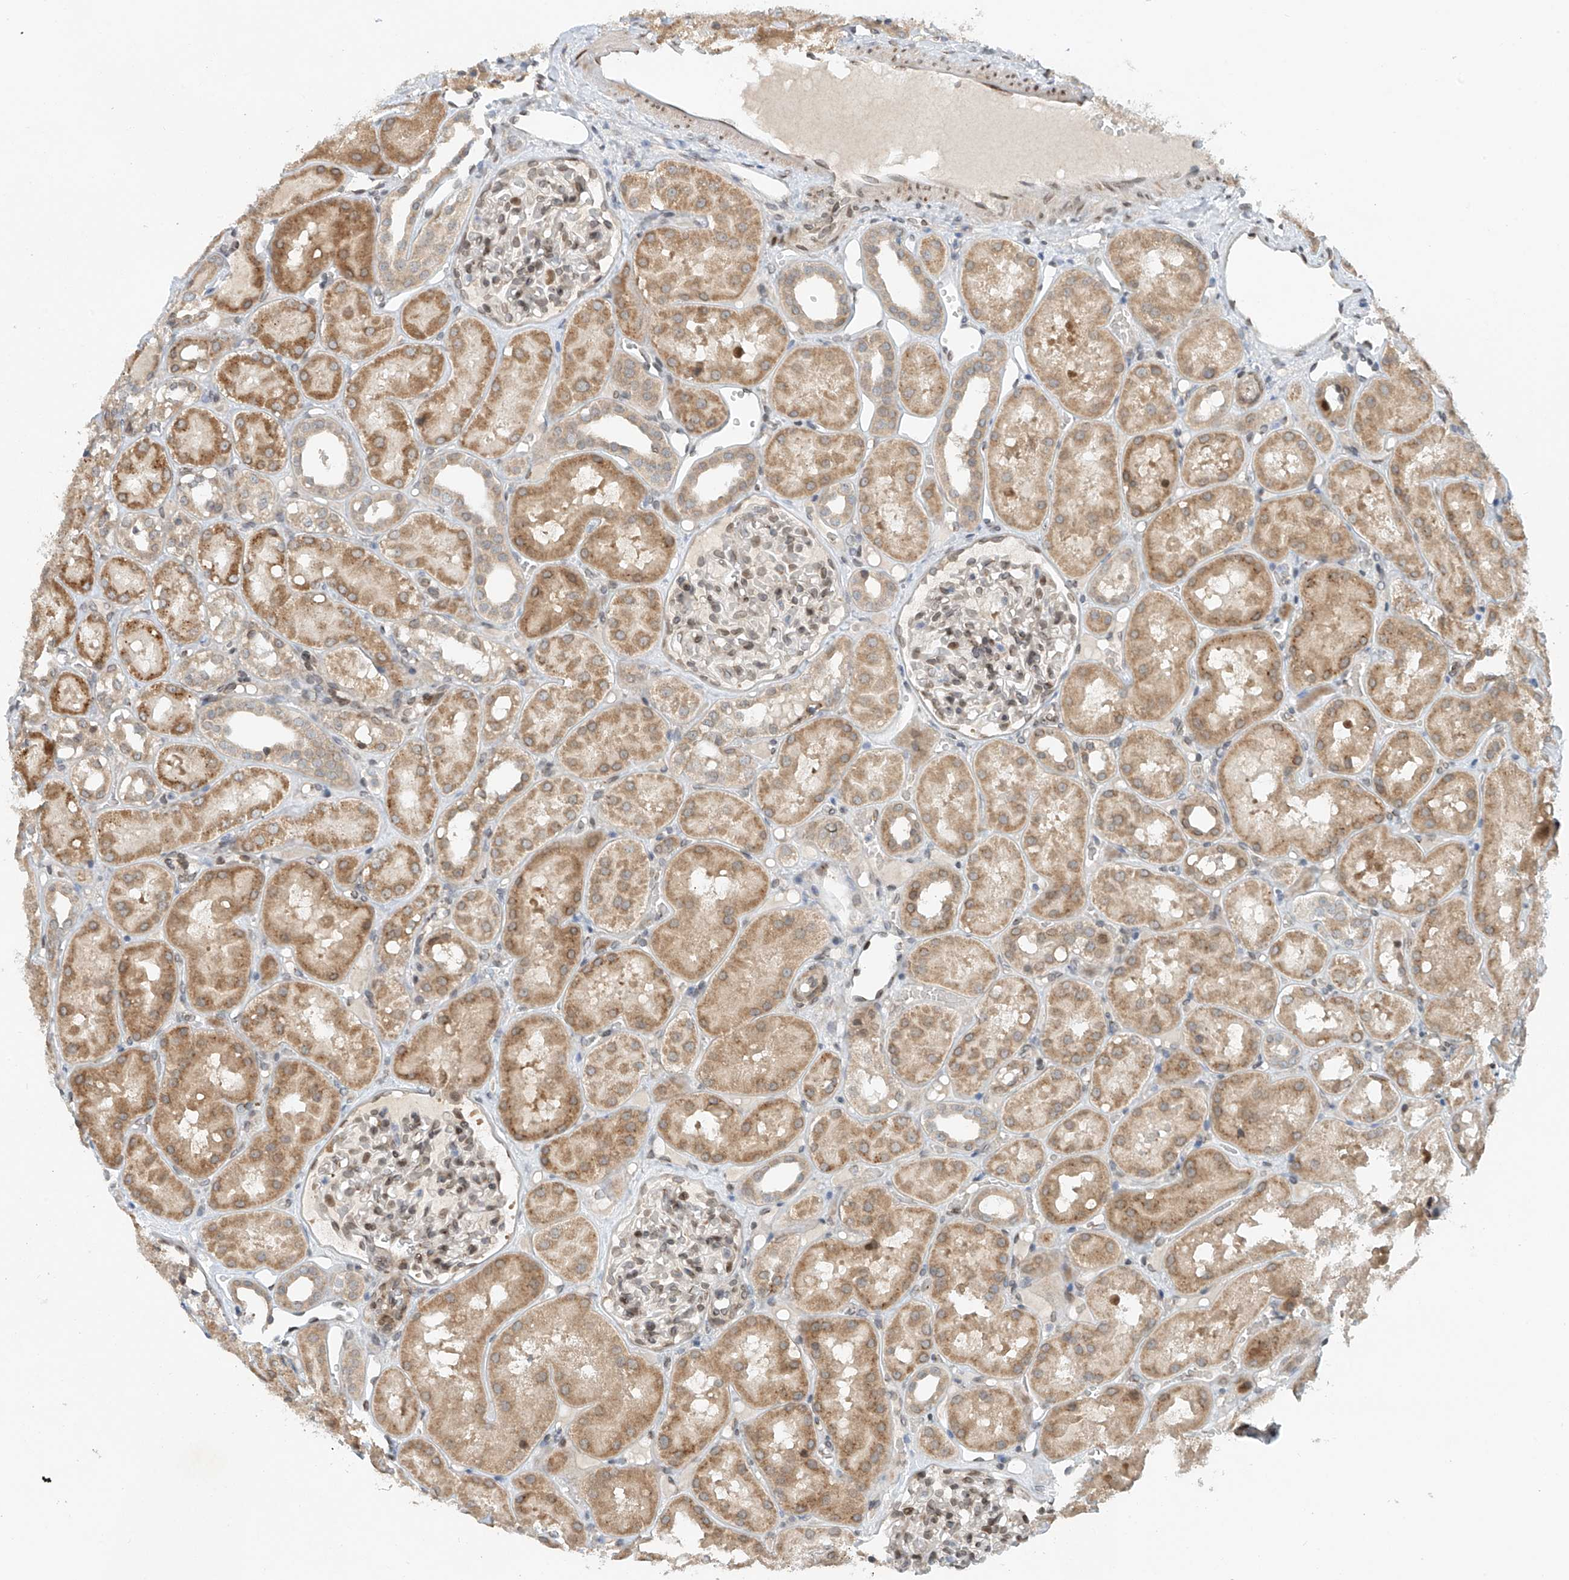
{"staining": {"intensity": "moderate", "quantity": "25%-75%", "location": "nuclear"}, "tissue": "kidney", "cell_type": "Cells in glomeruli", "image_type": "normal", "snomed": [{"axis": "morphology", "description": "Normal tissue, NOS"}, {"axis": "topography", "description": "Kidney"}], "caption": "Protein analysis of normal kidney reveals moderate nuclear staining in approximately 25%-75% of cells in glomeruli.", "gene": "STARD9", "patient": {"sex": "male", "age": 16}}